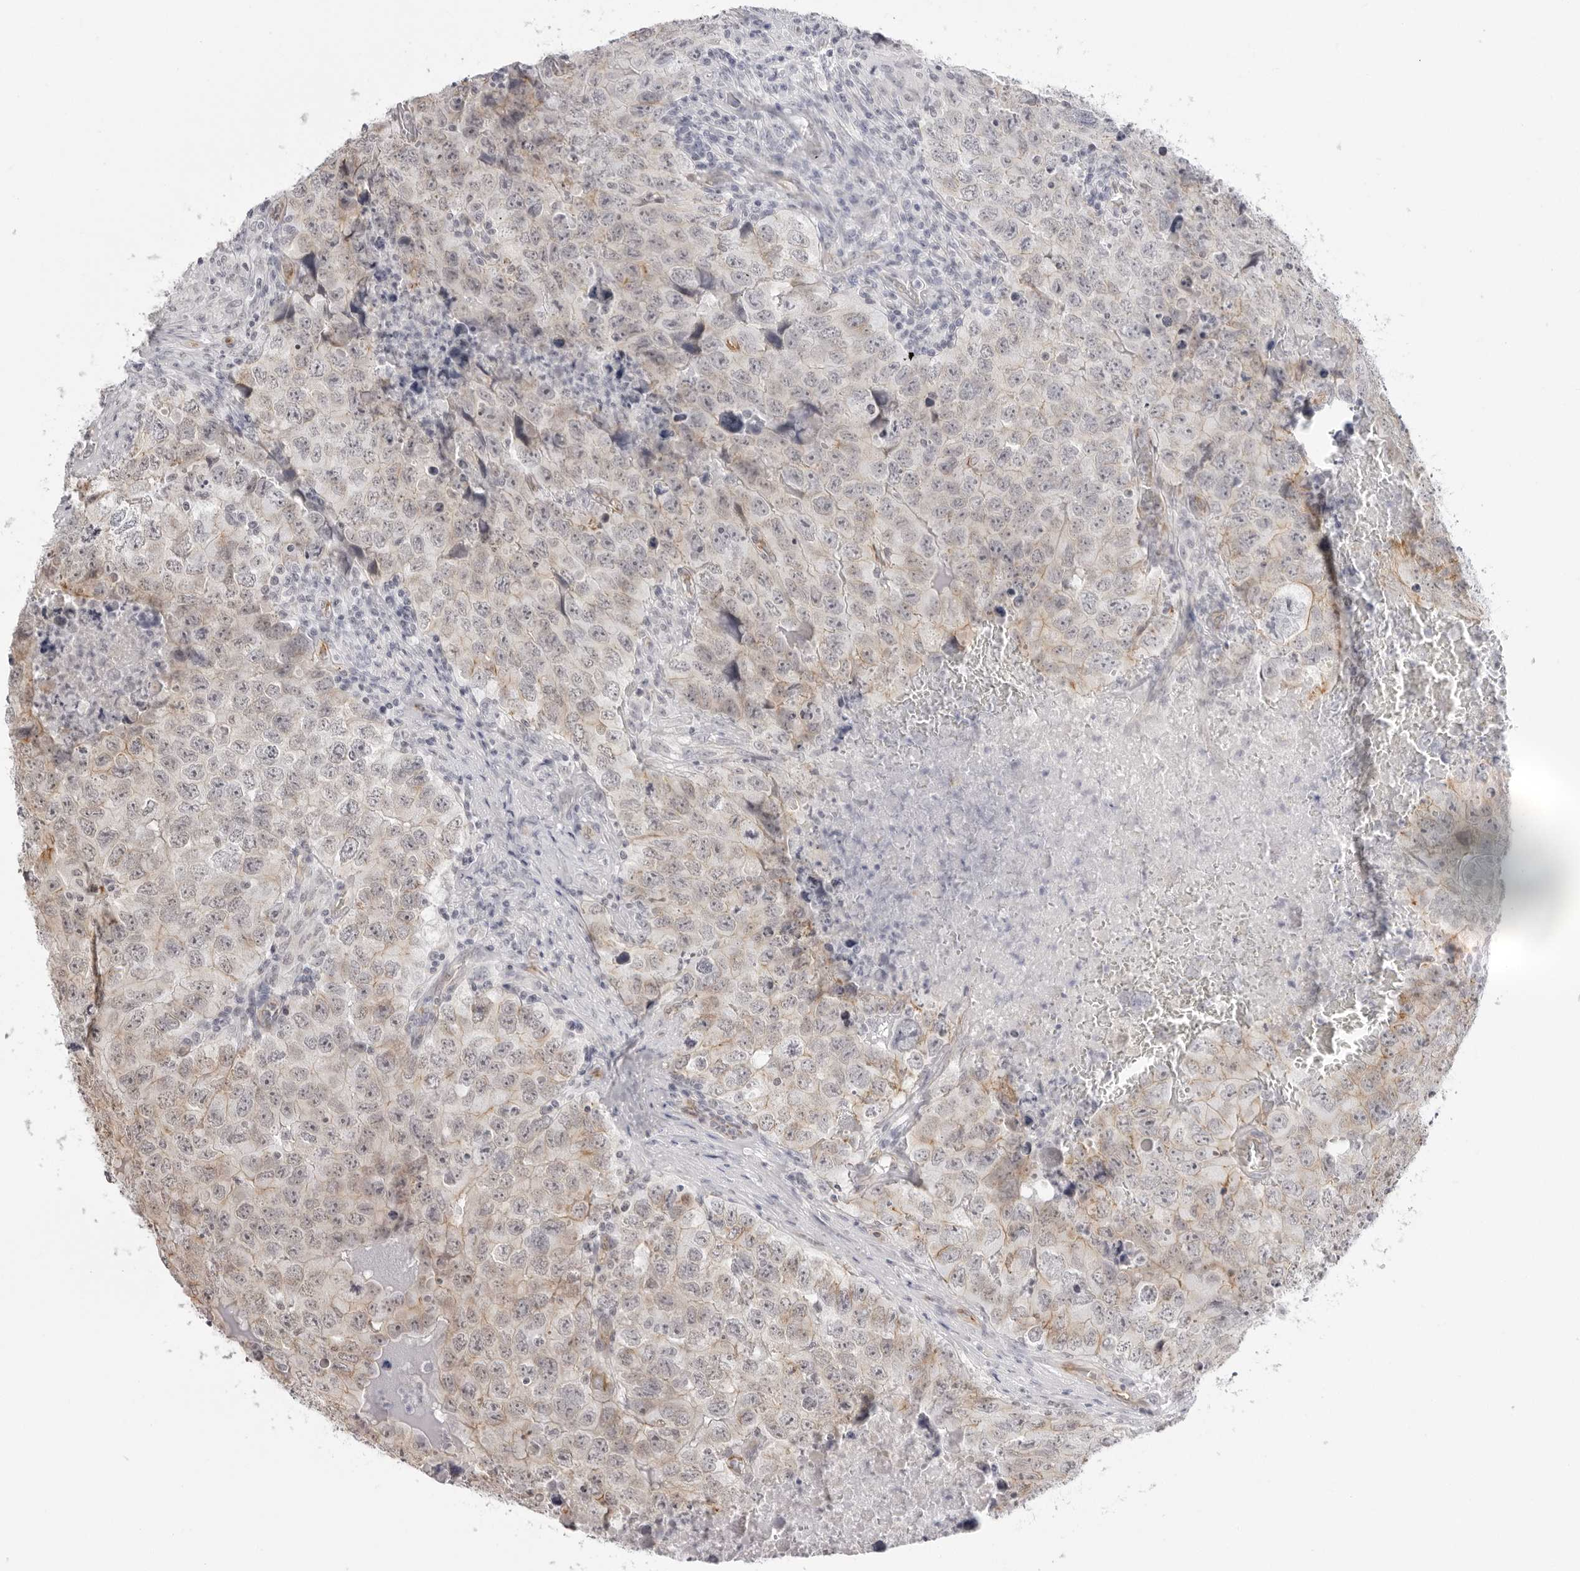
{"staining": {"intensity": "weak", "quantity": "25%-75%", "location": "cytoplasmic/membranous"}, "tissue": "testis cancer", "cell_type": "Tumor cells", "image_type": "cancer", "snomed": [{"axis": "morphology", "description": "Seminoma, NOS"}, {"axis": "morphology", "description": "Carcinoma, Embryonal, NOS"}, {"axis": "topography", "description": "Testis"}], "caption": "Testis cancer (embryonal carcinoma) tissue exhibits weak cytoplasmic/membranous expression in approximately 25%-75% of tumor cells, visualized by immunohistochemistry.", "gene": "TRAPPC3", "patient": {"sex": "male", "age": 43}}